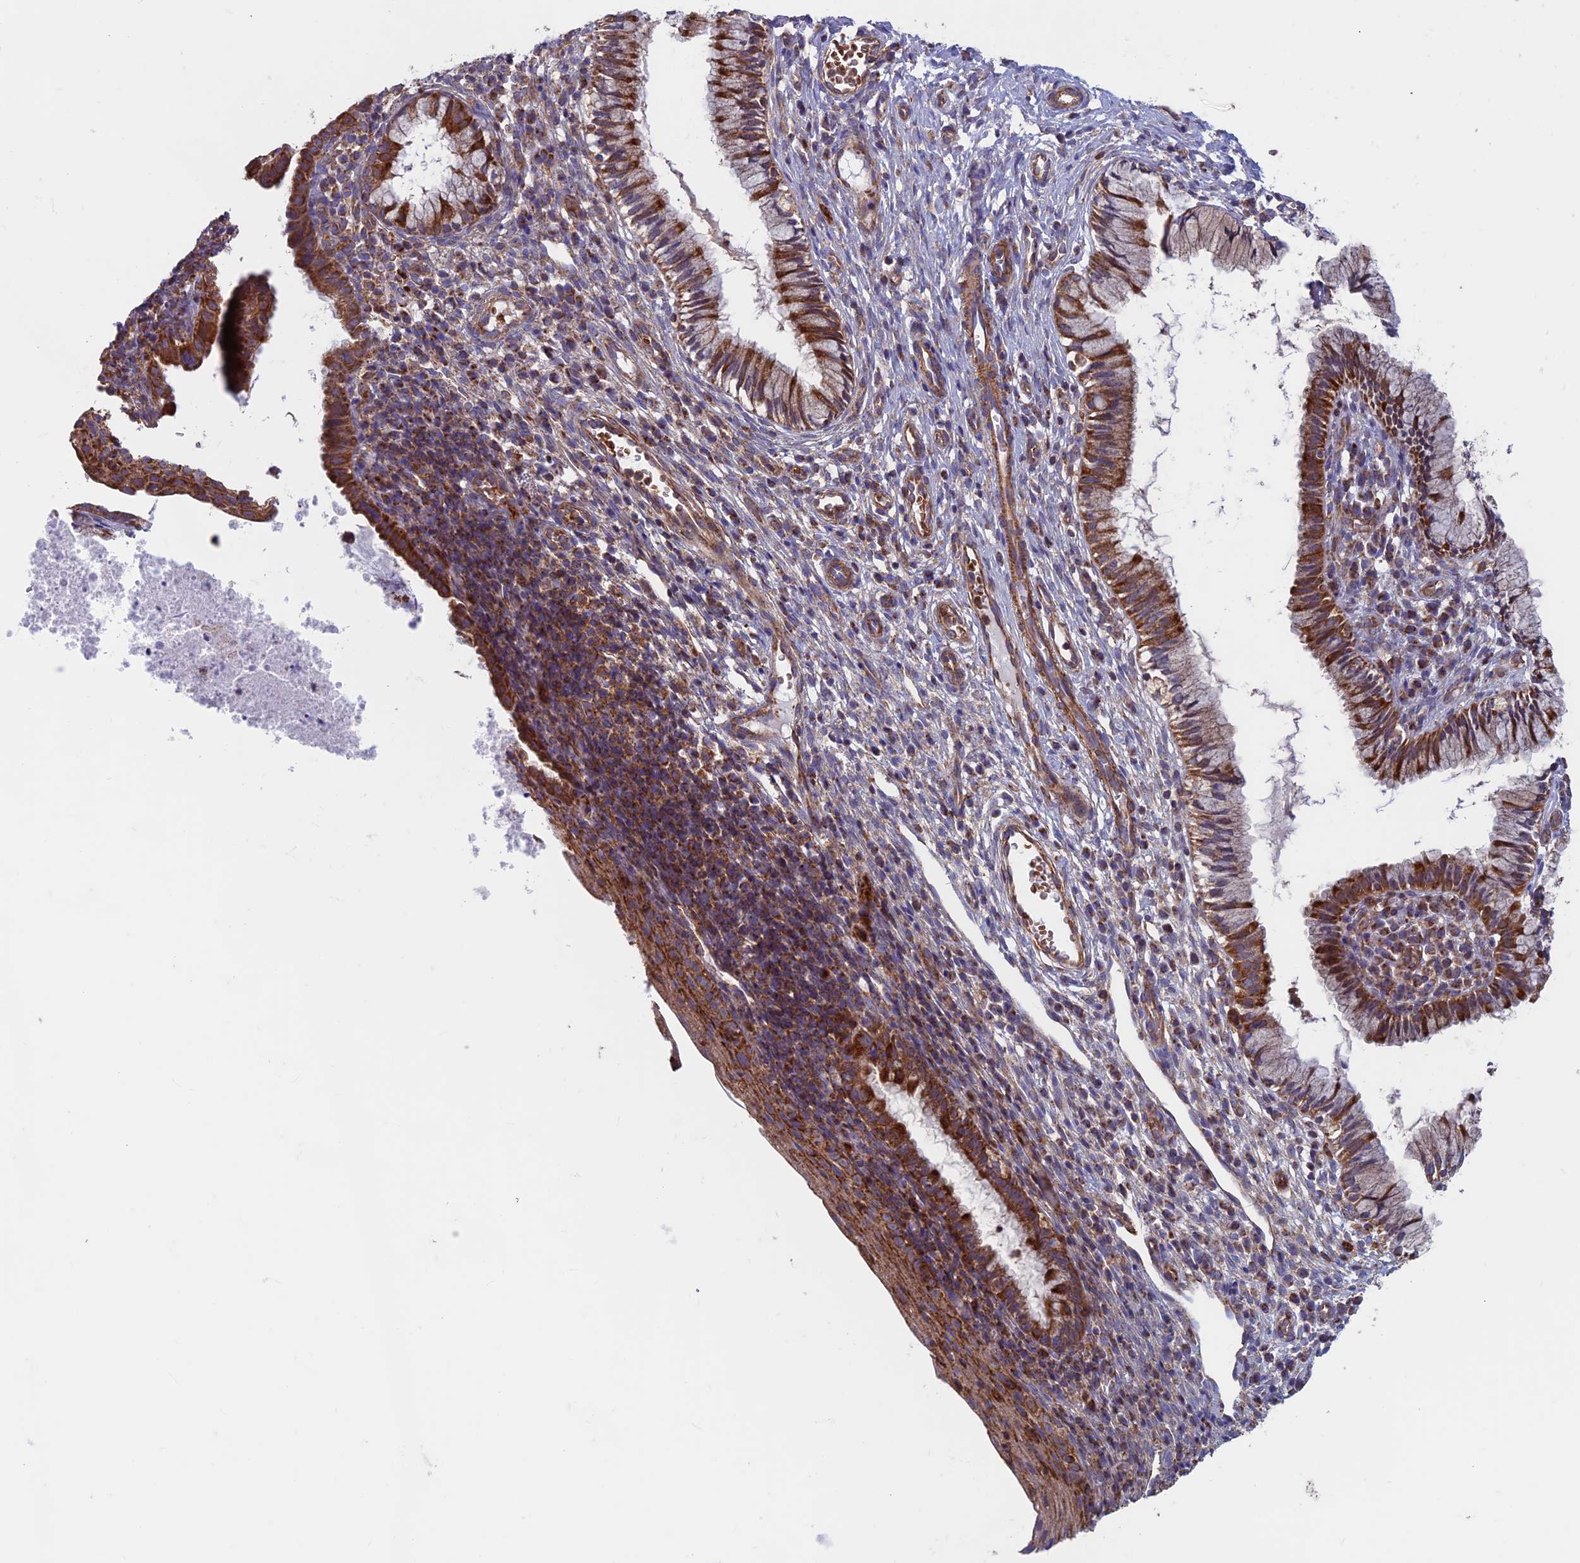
{"staining": {"intensity": "strong", "quantity": ">75%", "location": "cytoplasmic/membranous"}, "tissue": "cervix", "cell_type": "Glandular cells", "image_type": "normal", "snomed": [{"axis": "morphology", "description": "Normal tissue, NOS"}, {"axis": "topography", "description": "Cervix"}], "caption": "About >75% of glandular cells in unremarkable cervix demonstrate strong cytoplasmic/membranous protein staining as visualized by brown immunohistochemical staining.", "gene": "DNM1L", "patient": {"sex": "female", "age": 27}}